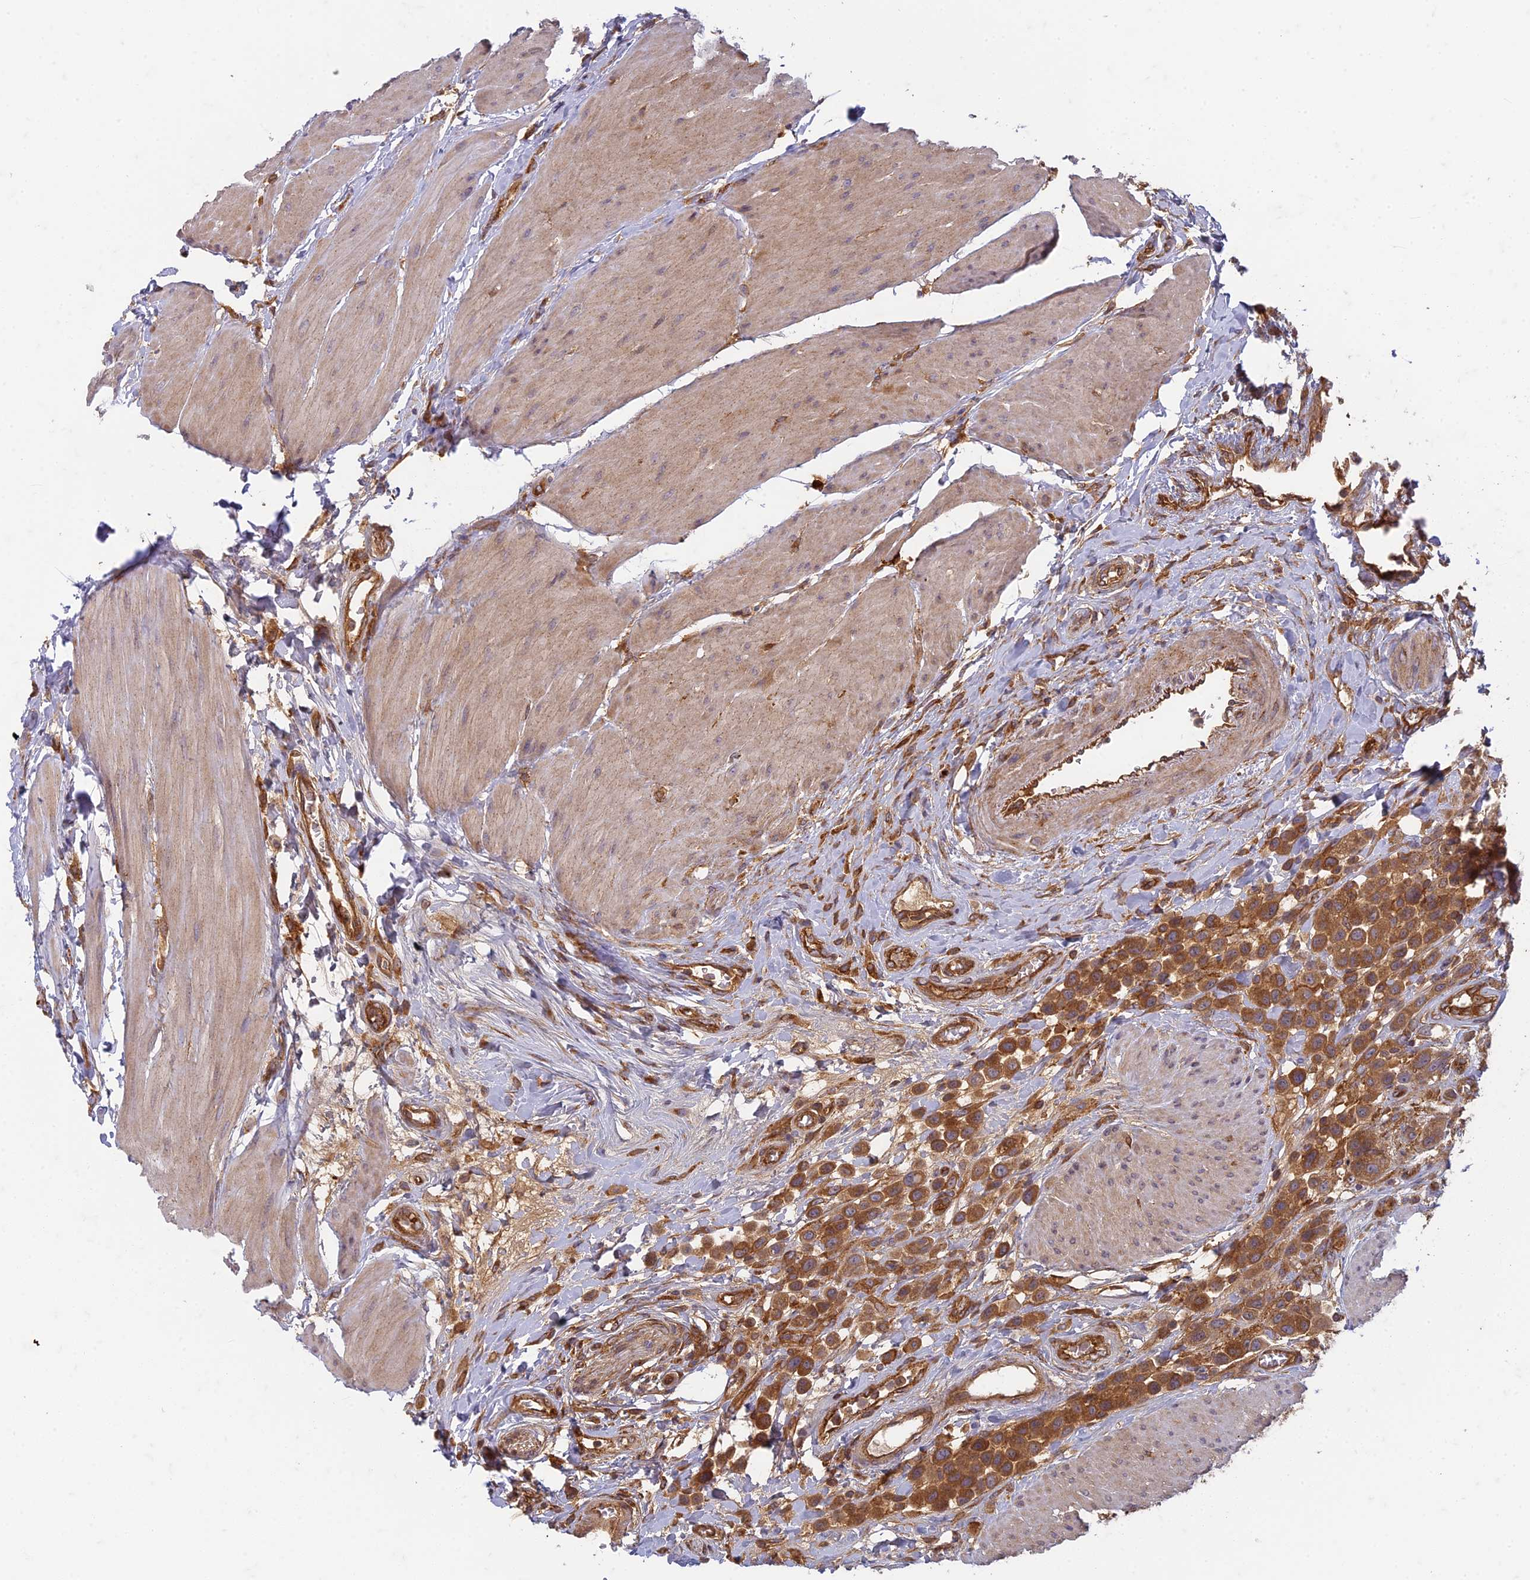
{"staining": {"intensity": "strong", "quantity": ">75%", "location": "cytoplasmic/membranous"}, "tissue": "urothelial cancer", "cell_type": "Tumor cells", "image_type": "cancer", "snomed": [{"axis": "morphology", "description": "Urothelial carcinoma, High grade"}, {"axis": "topography", "description": "Urinary bladder"}], "caption": "The immunohistochemical stain highlights strong cytoplasmic/membranous positivity in tumor cells of high-grade urothelial carcinoma tissue.", "gene": "TCF25", "patient": {"sex": "male", "age": 50}}